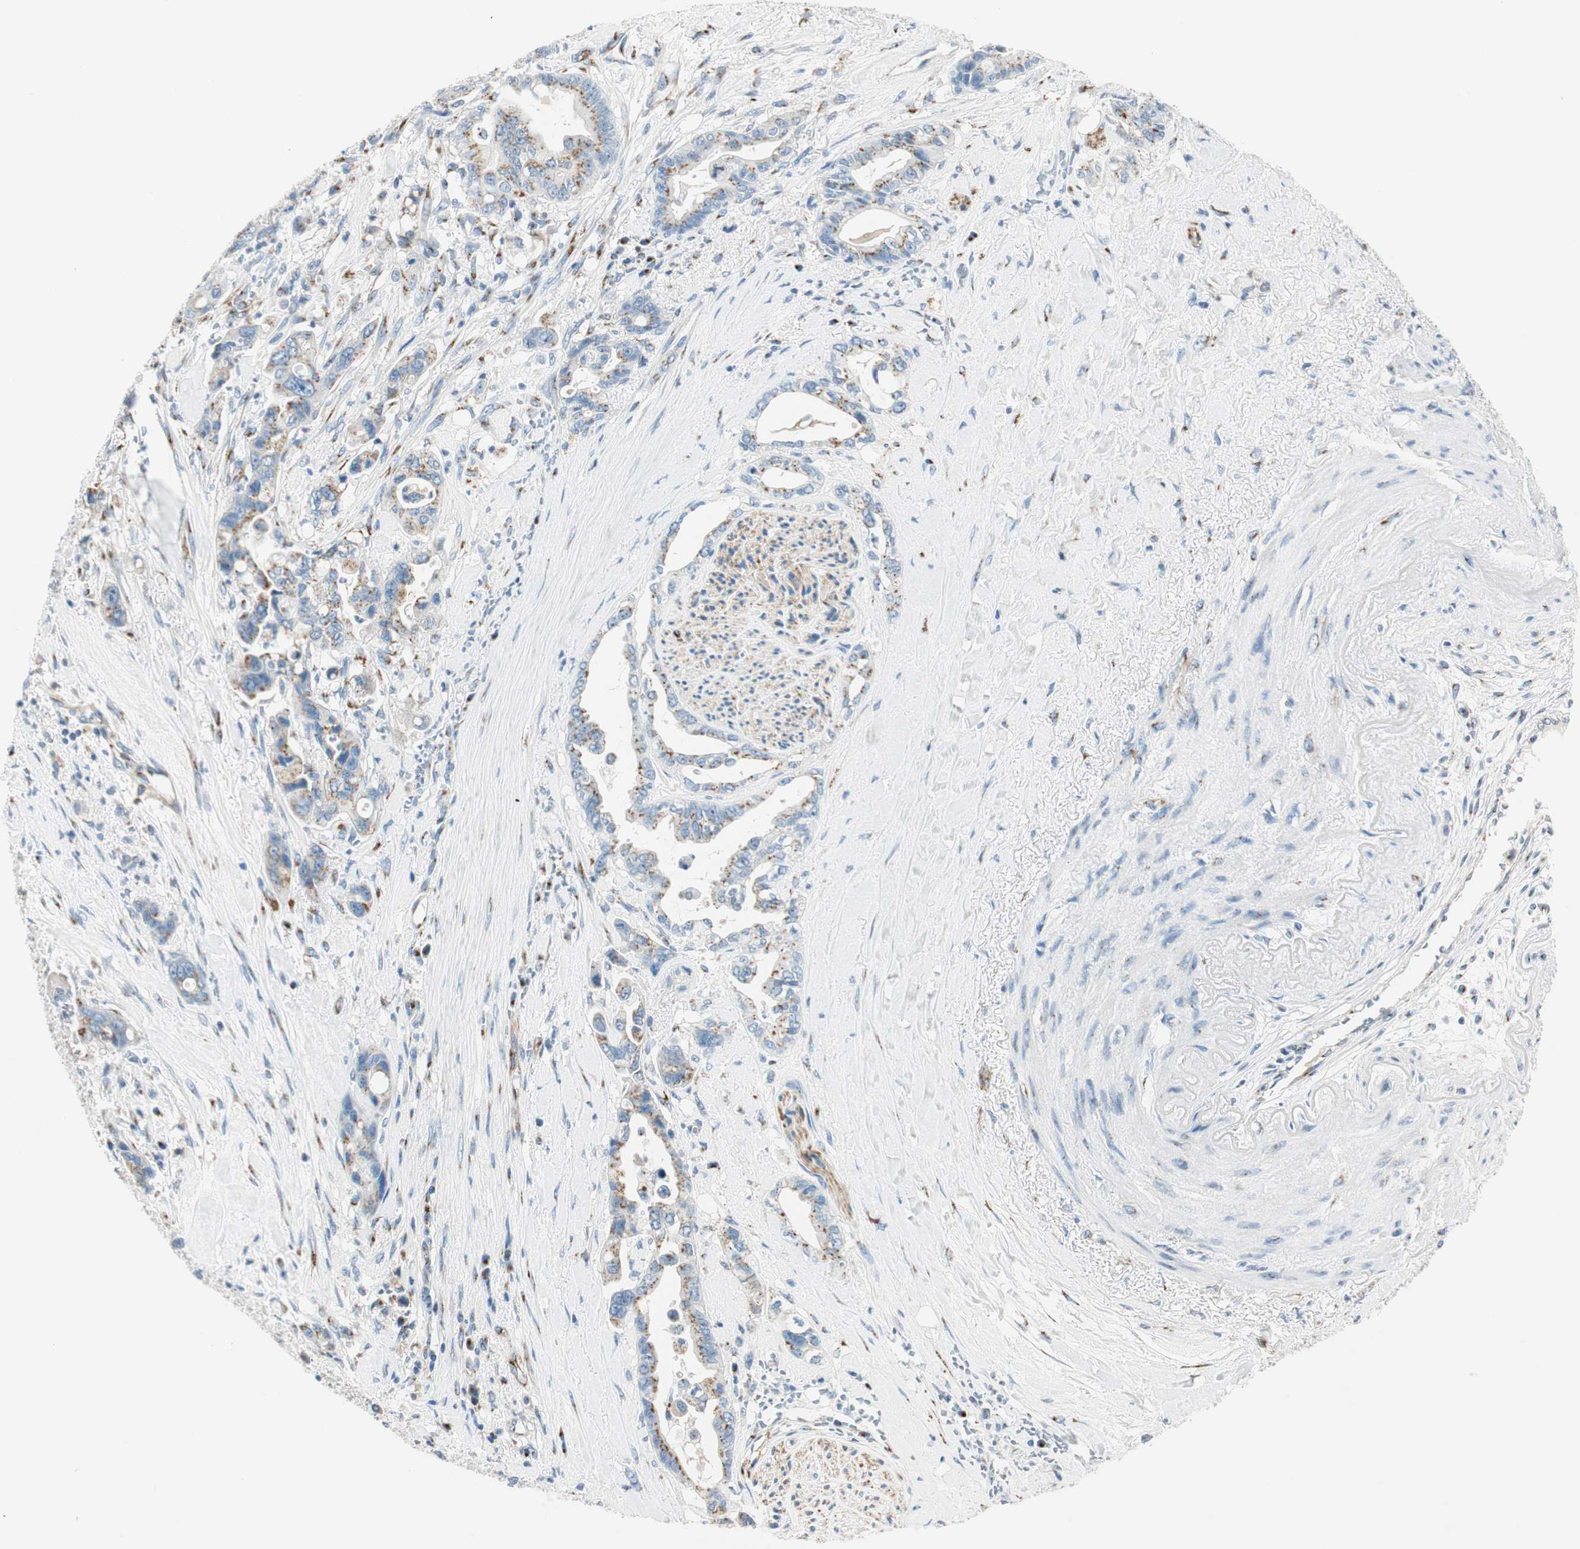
{"staining": {"intensity": "moderate", "quantity": ">75%", "location": "cytoplasmic/membranous"}, "tissue": "pancreatic cancer", "cell_type": "Tumor cells", "image_type": "cancer", "snomed": [{"axis": "morphology", "description": "Adenocarcinoma, NOS"}, {"axis": "topography", "description": "Pancreas"}], "caption": "Pancreatic cancer (adenocarcinoma) stained with a brown dye shows moderate cytoplasmic/membranous positive staining in about >75% of tumor cells.", "gene": "TMF1", "patient": {"sex": "male", "age": 70}}